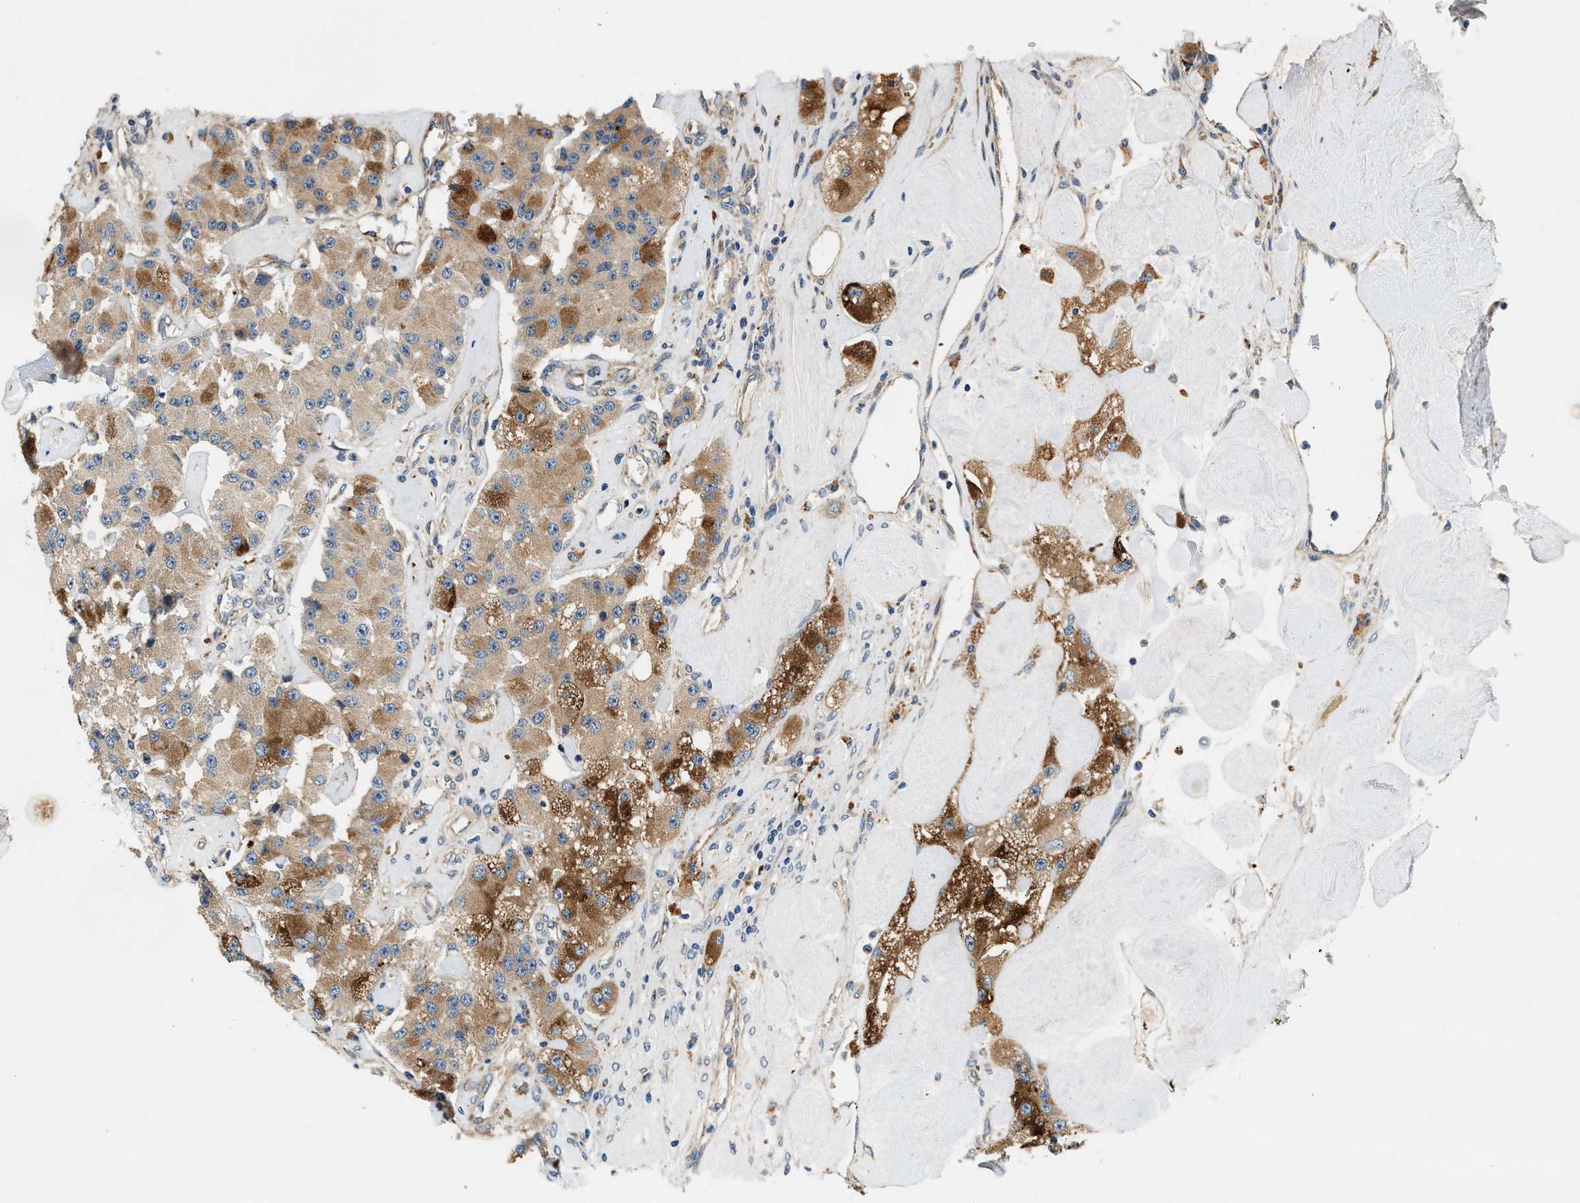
{"staining": {"intensity": "moderate", "quantity": ">75%", "location": "cytoplasmic/membranous"}, "tissue": "carcinoid", "cell_type": "Tumor cells", "image_type": "cancer", "snomed": [{"axis": "morphology", "description": "Carcinoid, malignant, NOS"}, {"axis": "topography", "description": "Pancreas"}], "caption": "Immunohistochemical staining of human malignant carcinoid displays moderate cytoplasmic/membranous protein positivity in about >75% of tumor cells.", "gene": "DUSP10", "patient": {"sex": "male", "age": 41}}